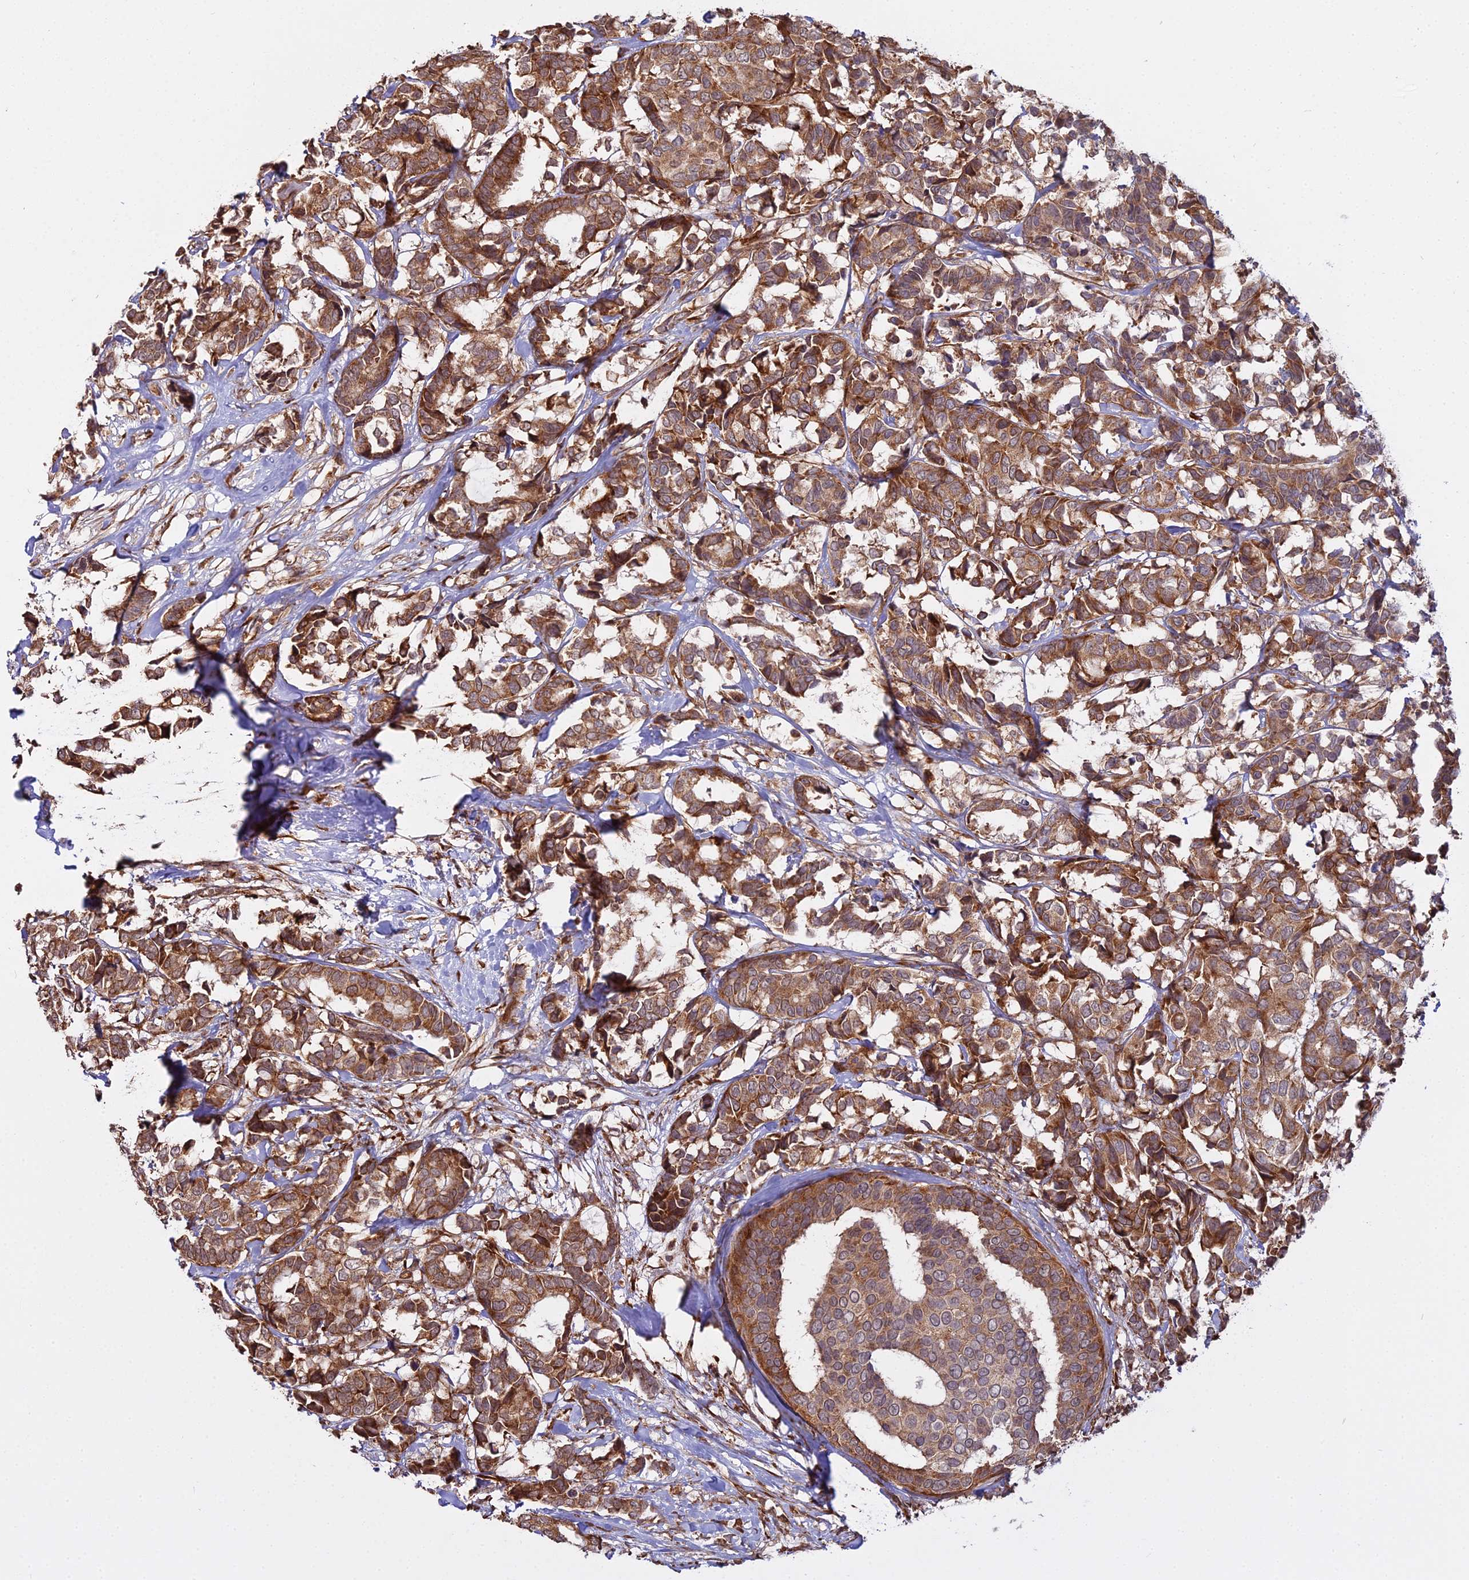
{"staining": {"intensity": "moderate", "quantity": ">75%", "location": "cytoplasmic/membranous"}, "tissue": "breast cancer", "cell_type": "Tumor cells", "image_type": "cancer", "snomed": [{"axis": "morphology", "description": "Normal tissue, NOS"}, {"axis": "morphology", "description": "Duct carcinoma"}, {"axis": "topography", "description": "Breast"}], "caption": "Human breast infiltrating ductal carcinoma stained with a brown dye exhibits moderate cytoplasmic/membranous positive expression in approximately >75% of tumor cells.", "gene": "RPL26", "patient": {"sex": "female", "age": 87}}